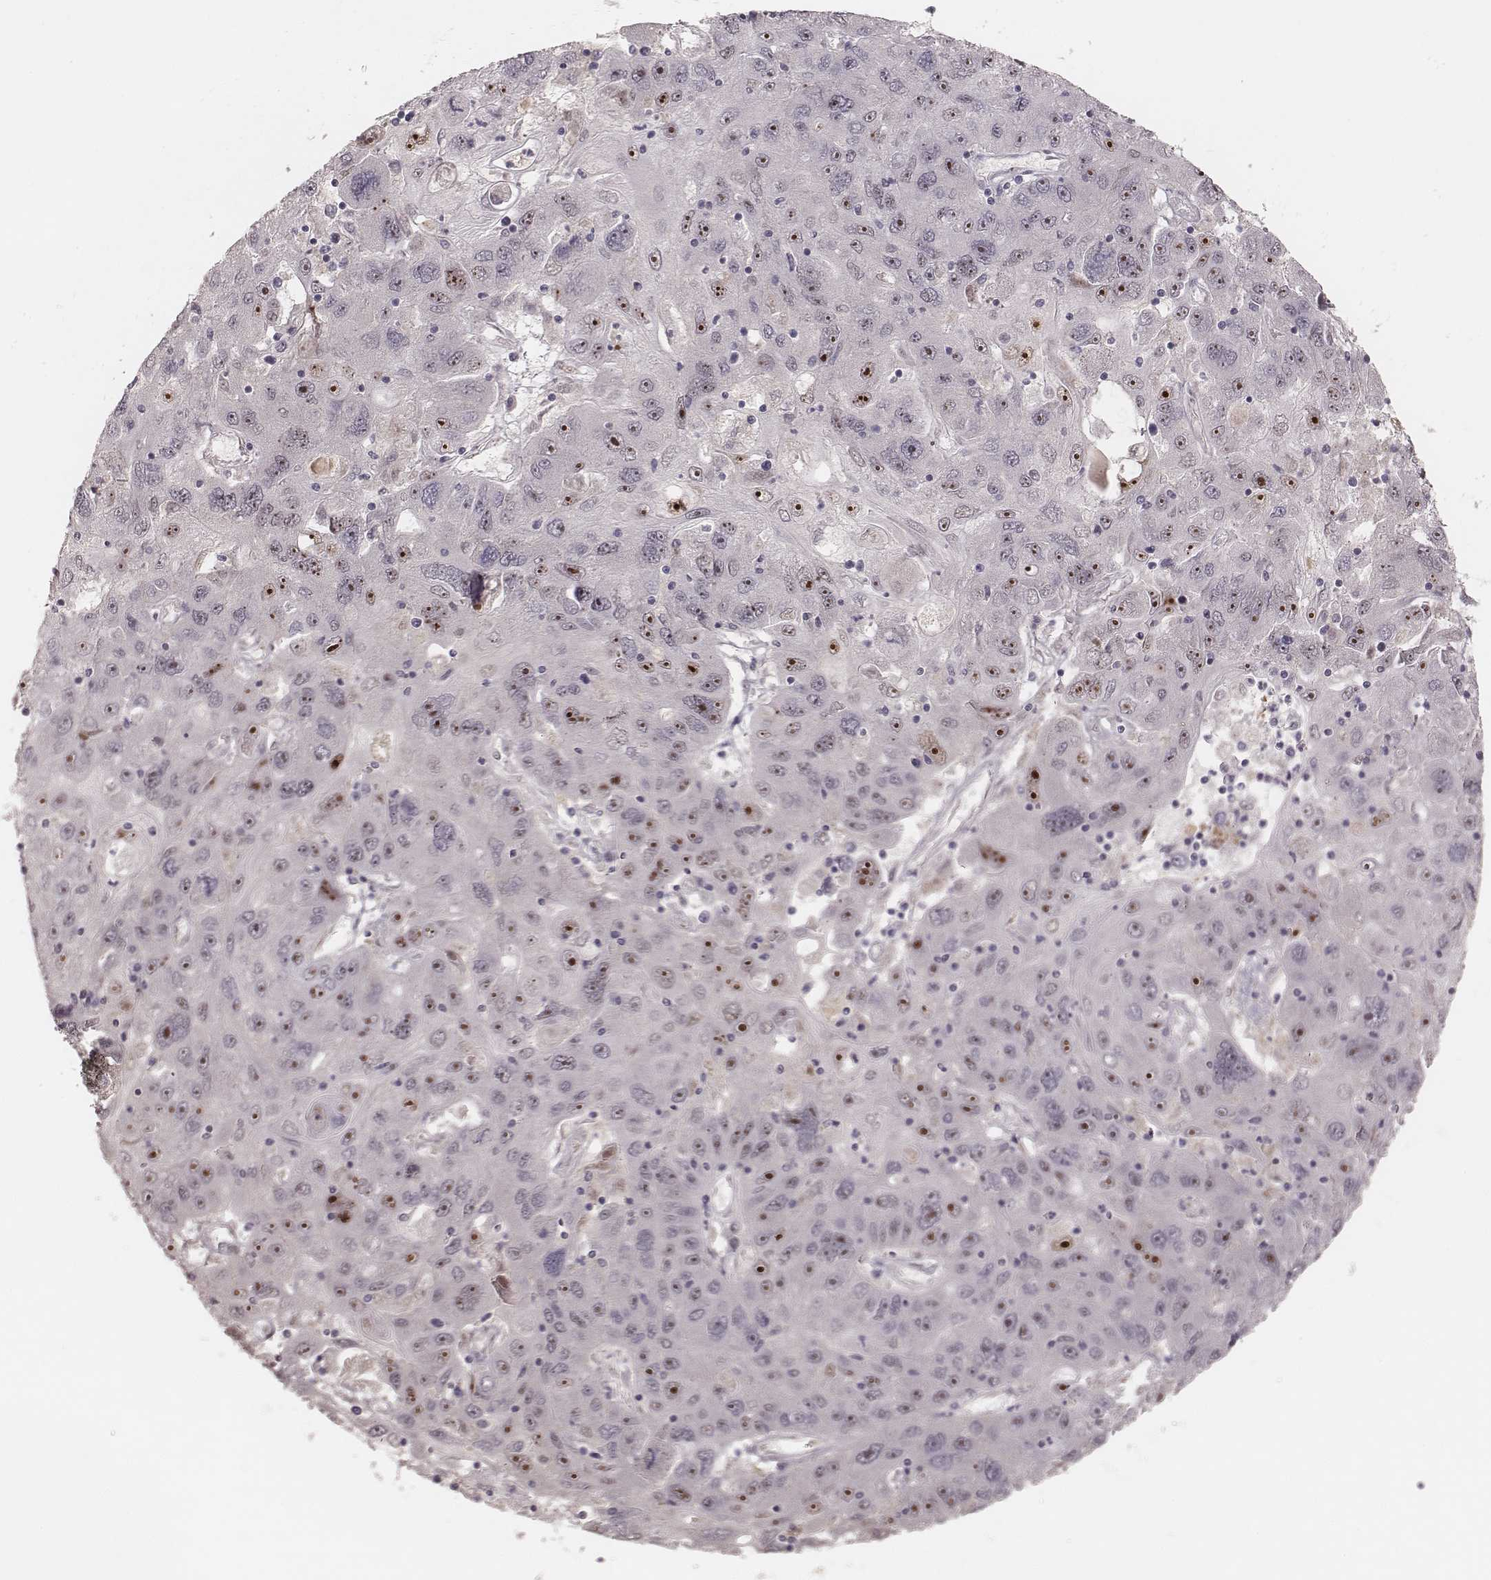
{"staining": {"intensity": "moderate", "quantity": "25%-75%", "location": "nuclear"}, "tissue": "stomach cancer", "cell_type": "Tumor cells", "image_type": "cancer", "snomed": [{"axis": "morphology", "description": "Adenocarcinoma, NOS"}, {"axis": "topography", "description": "Stomach"}], "caption": "DAB (3,3'-diaminobenzidine) immunohistochemical staining of human adenocarcinoma (stomach) reveals moderate nuclear protein expression in approximately 25%-75% of tumor cells.", "gene": "FAM13B", "patient": {"sex": "male", "age": 56}}